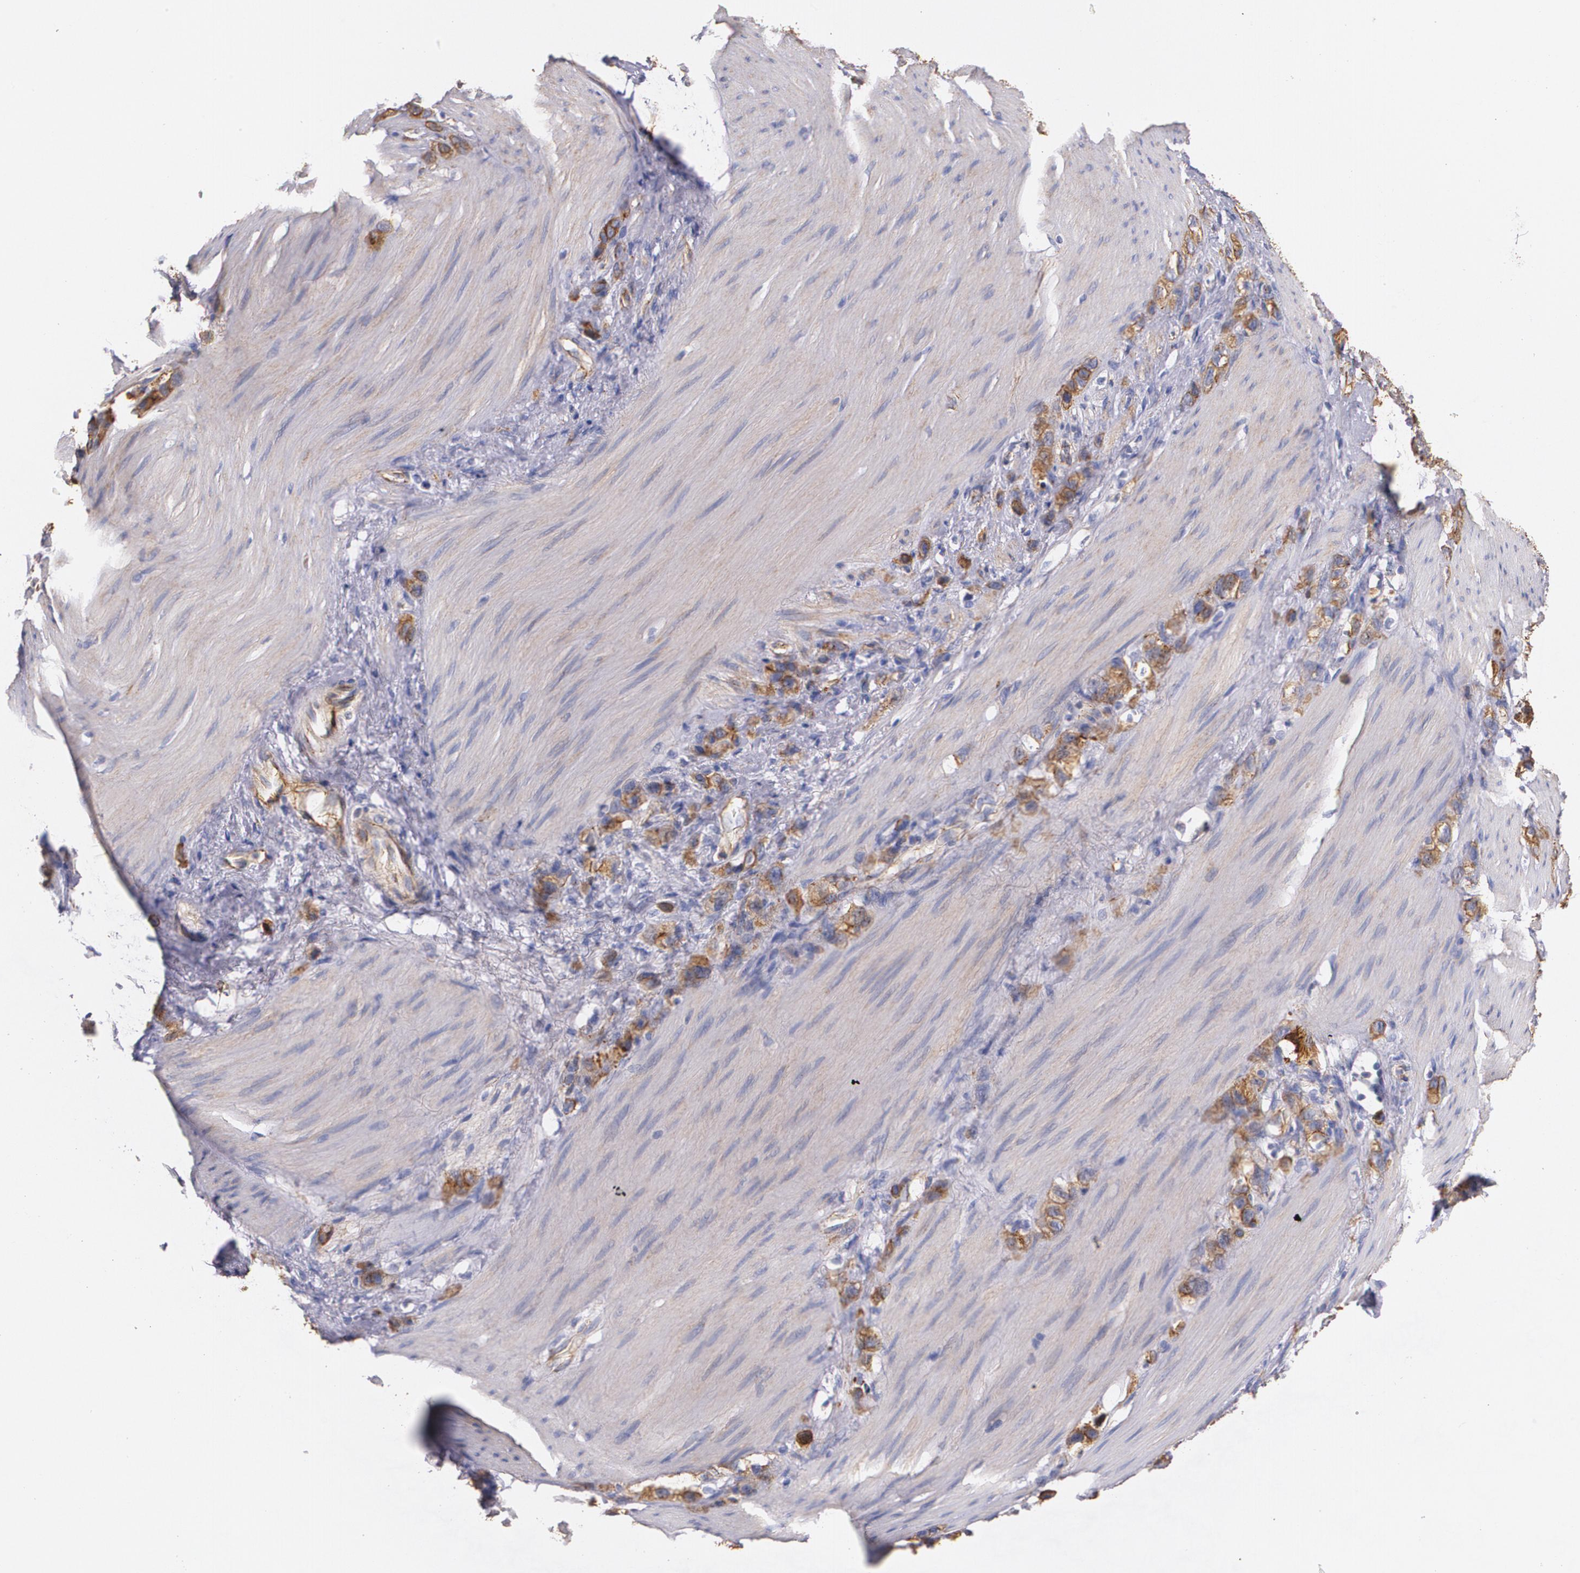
{"staining": {"intensity": "moderate", "quantity": ">75%", "location": "cytoplasmic/membranous"}, "tissue": "stomach cancer", "cell_type": "Tumor cells", "image_type": "cancer", "snomed": [{"axis": "morphology", "description": "Normal tissue, NOS"}, {"axis": "morphology", "description": "Adenocarcinoma, NOS"}, {"axis": "morphology", "description": "Adenocarcinoma, High grade"}, {"axis": "topography", "description": "Stomach, upper"}, {"axis": "topography", "description": "Stomach"}], "caption": "Immunohistochemical staining of stomach cancer (adenocarcinoma) exhibits medium levels of moderate cytoplasmic/membranous positivity in about >75% of tumor cells. (brown staining indicates protein expression, while blue staining denotes nuclei).", "gene": "TJP1", "patient": {"sex": "female", "age": 65}}